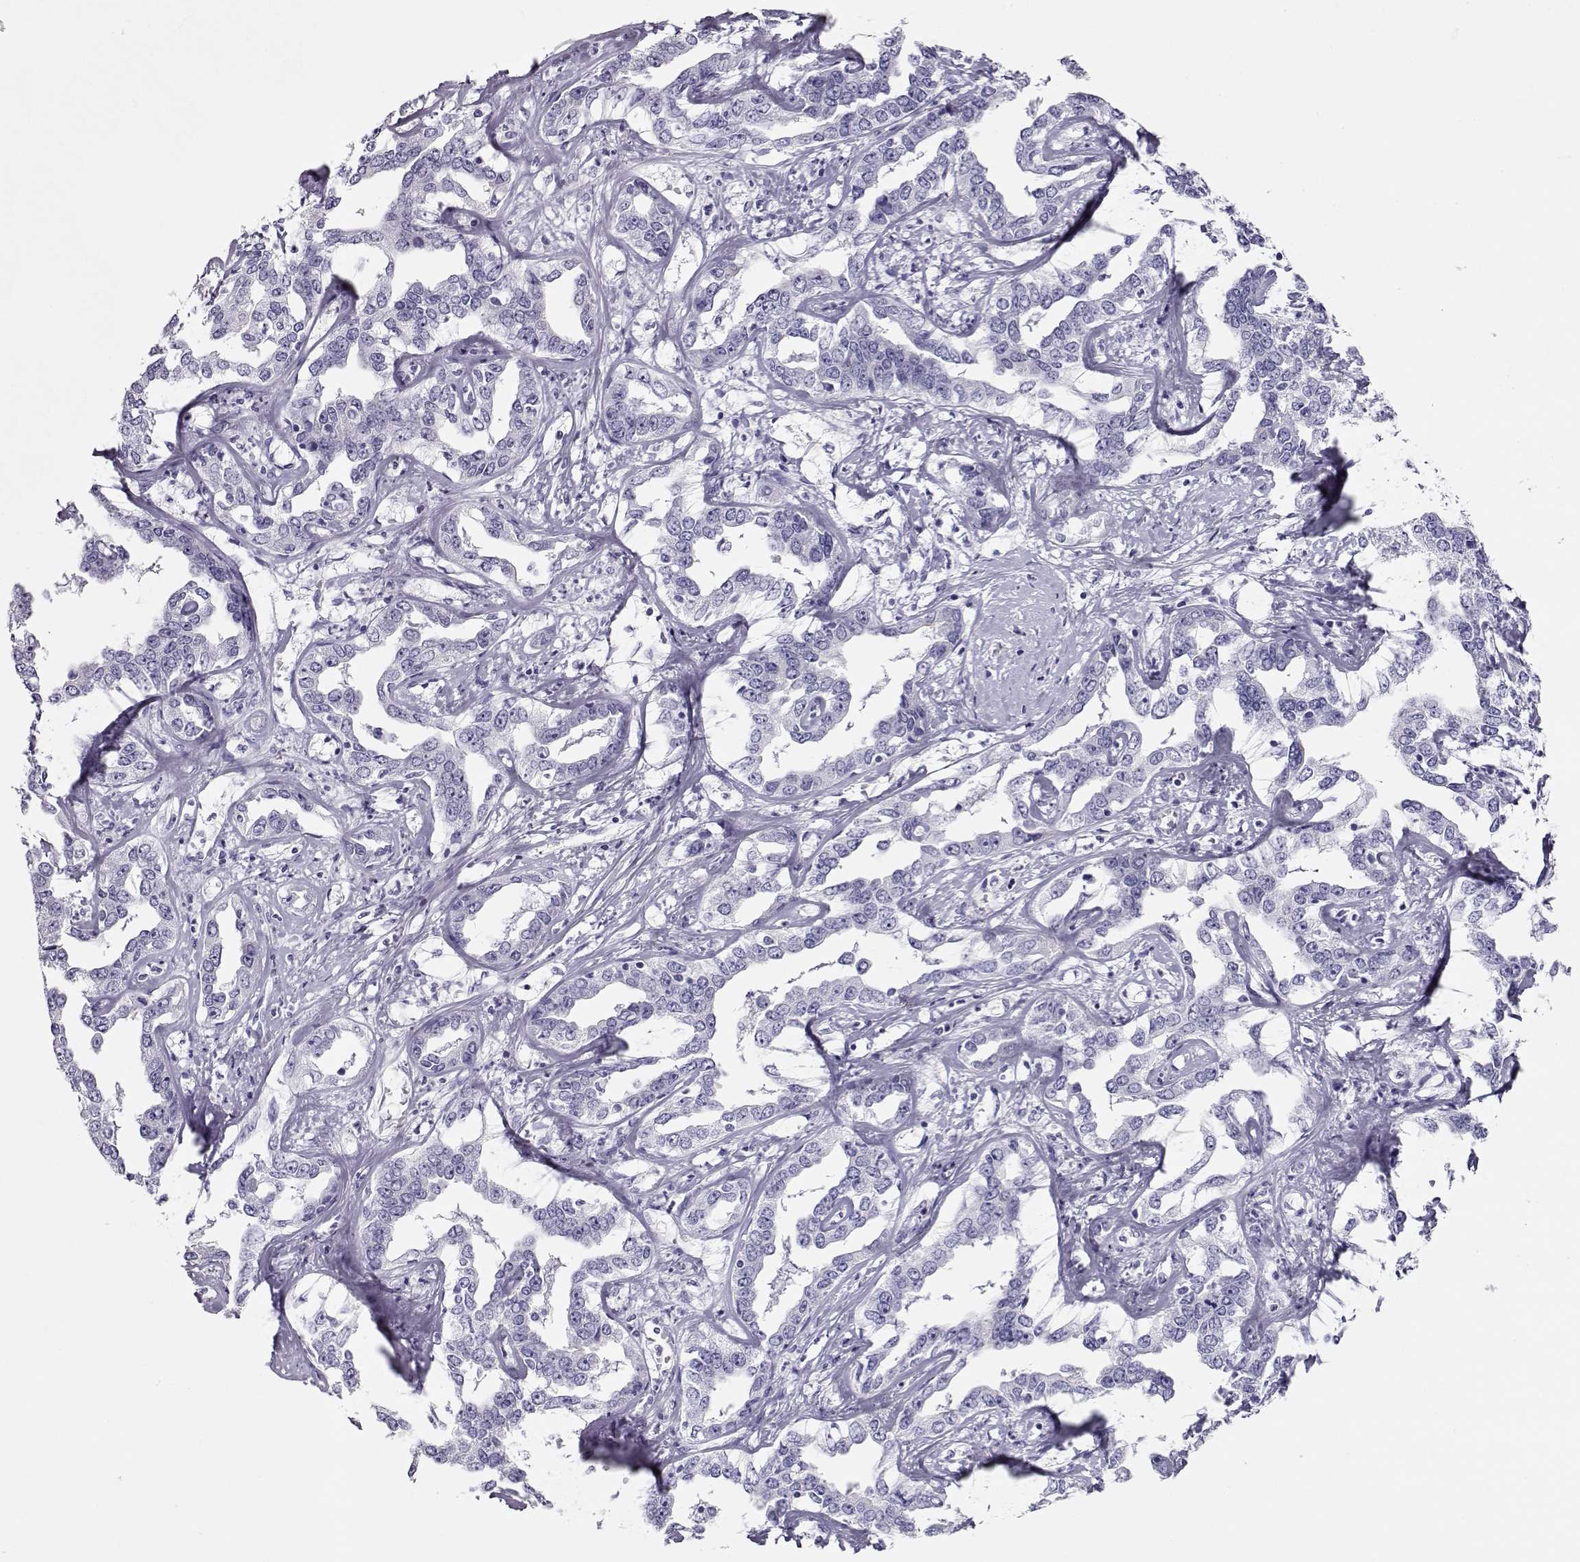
{"staining": {"intensity": "negative", "quantity": "none", "location": "none"}, "tissue": "liver cancer", "cell_type": "Tumor cells", "image_type": "cancer", "snomed": [{"axis": "morphology", "description": "Cholangiocarcinoma"}, {"axis": "topography", "description": "Liver"}], "caption": "Liver cancer was stained to show a protein in brown. There is no significant staining in tumor cells.", "gene": "ACTN2", "patient": {"sex": "male", "age": 59}}